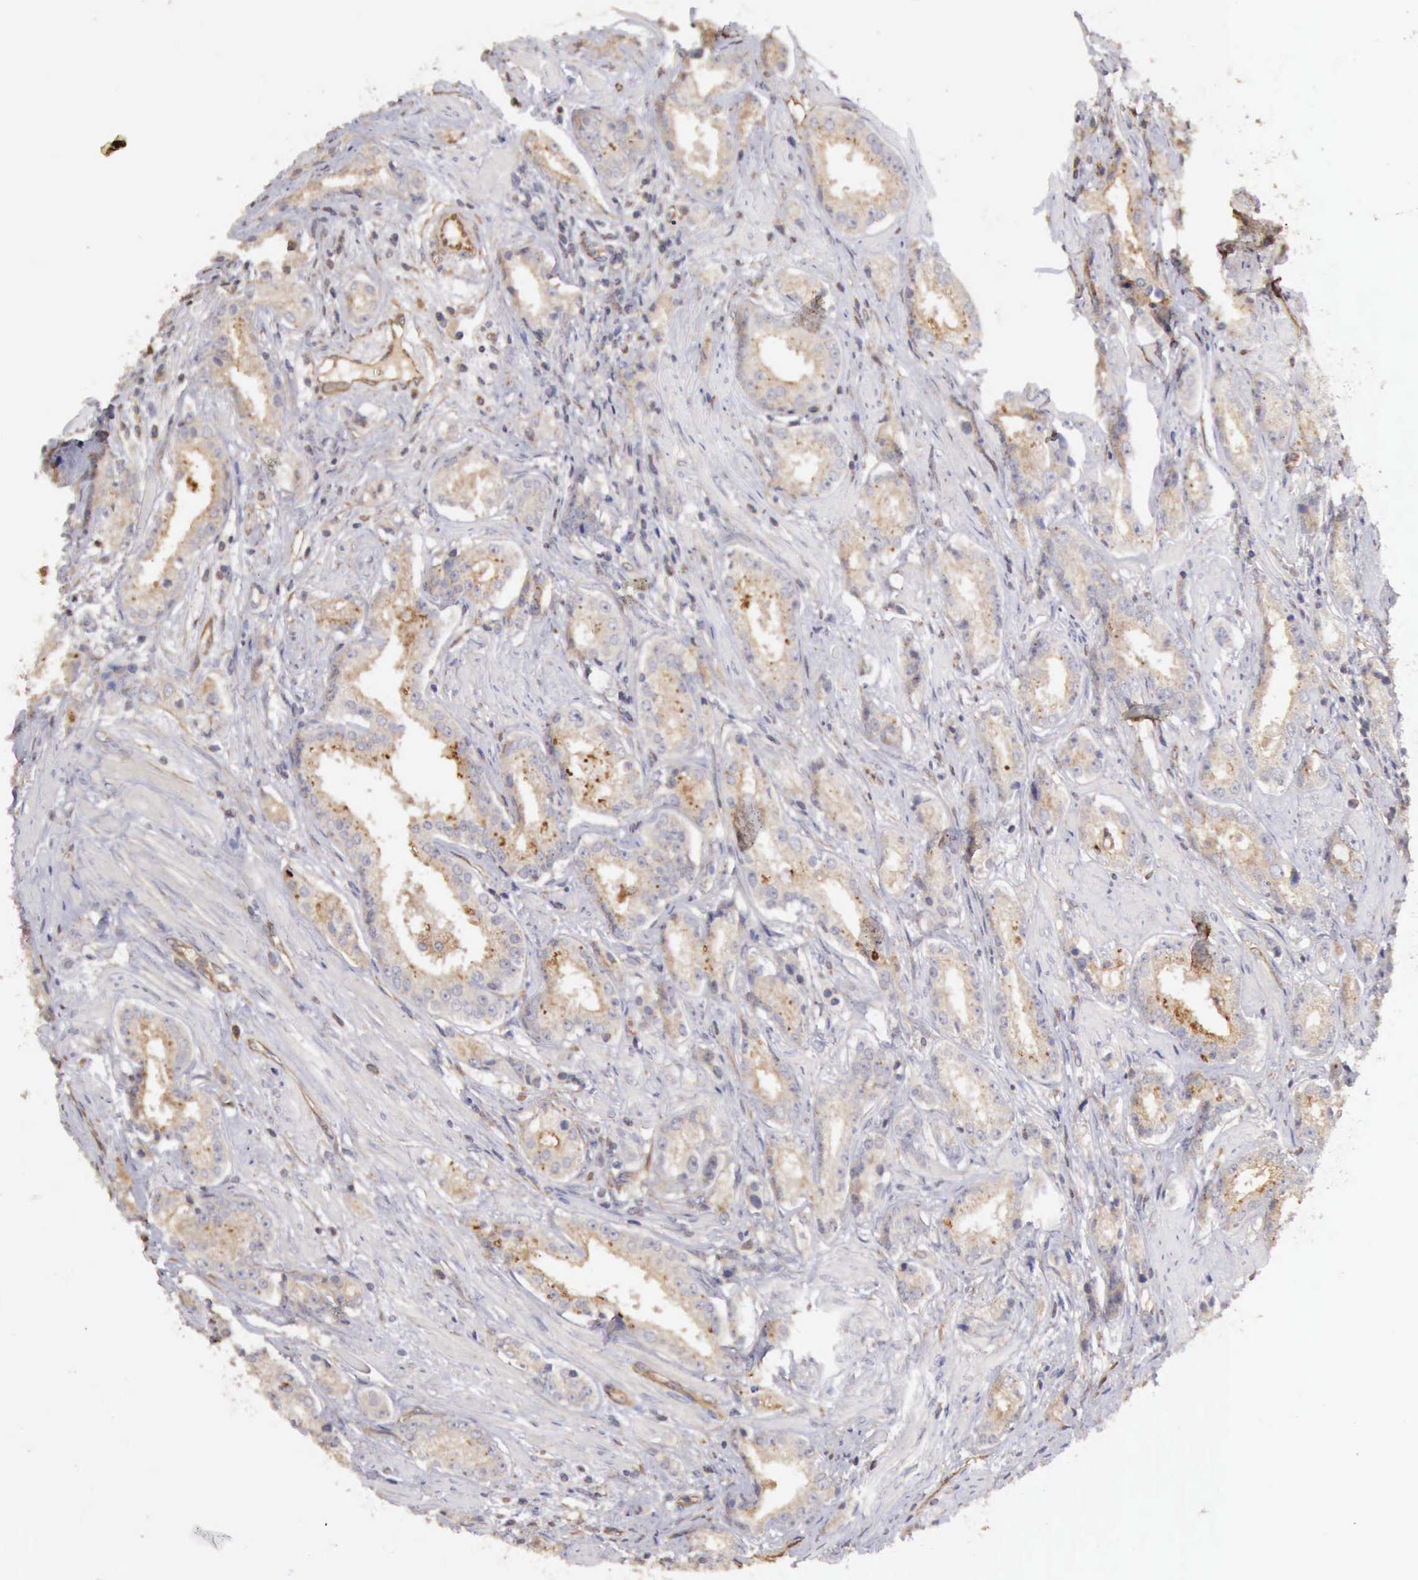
{"staining": {"intensity": "negative", "quantity": "none", "location": "none"}, "tissue": "prostate cancer", "cell_type": "Tumor cells", "image_type": "cancer", "snomed": [{"axis": "morphology", "description": "Adenocarcinoma, Medium grade"}, {"axis": "topography", "description": "Prostate"}], "caption": "This is an immunohistochemistry (IHC) photomicrograph of adenocarcinoma (medium-grade) (prostate). There is no expression in tumor cells.", "gene": "BMX", "patient": {"sex": "male", "age": 53}}